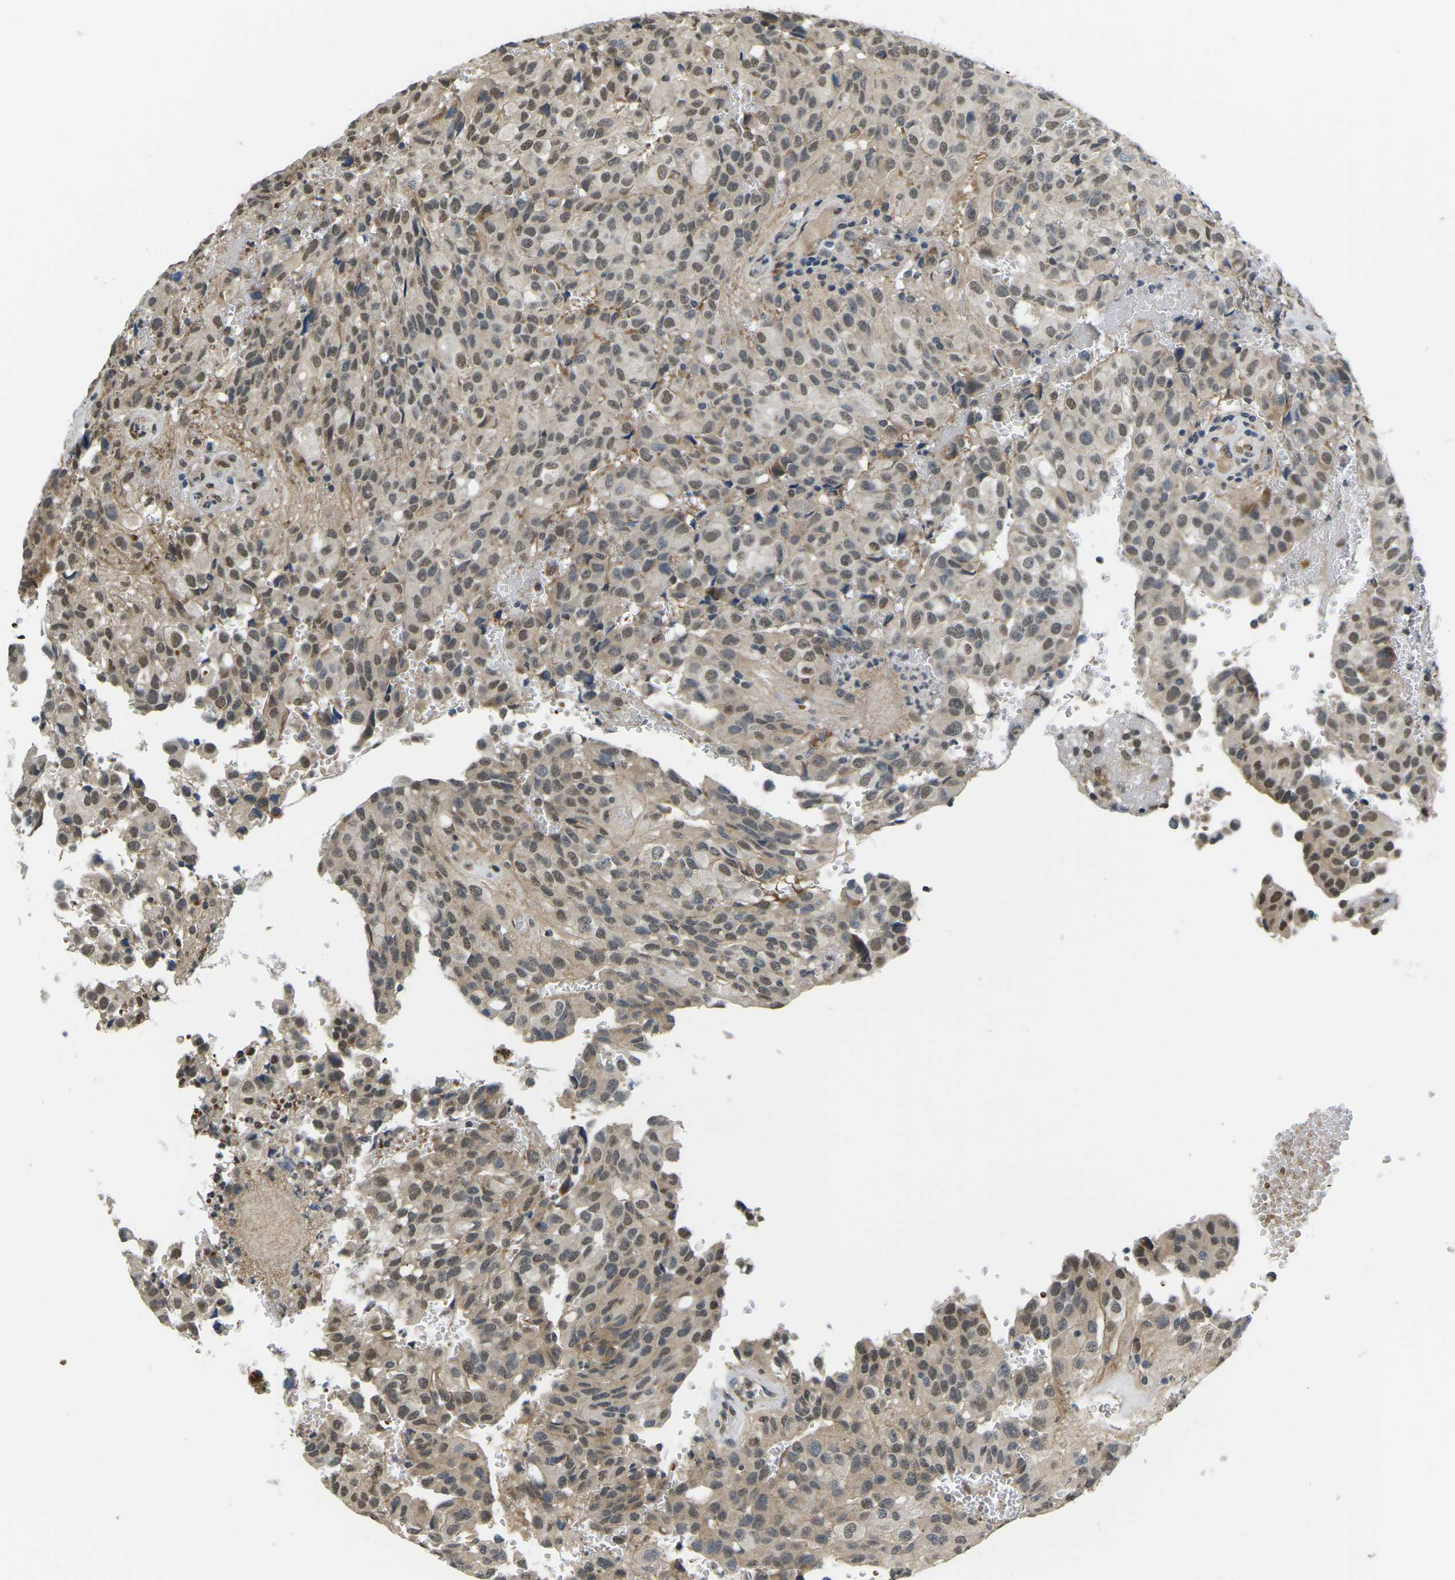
{"staining": {"intensity": "moderate", "quantity": "25%-75%", "location": "nuclear"}, "tissue": "glioma", "cell_type": "Tumor cells", "image_type": "cancer", "snomed": [{"axis": "morphology", "description": "Glioma, malignant, High grade"}, {"axis": "topography", "description": "Brain"}], "caption": "Malignant high-grade glioma tissue shows moderate nuclear positivity in approximately 25%-75% of tumor cells", "gene": "ERBB4", "patient": {"sex": "male", "age": 32}}